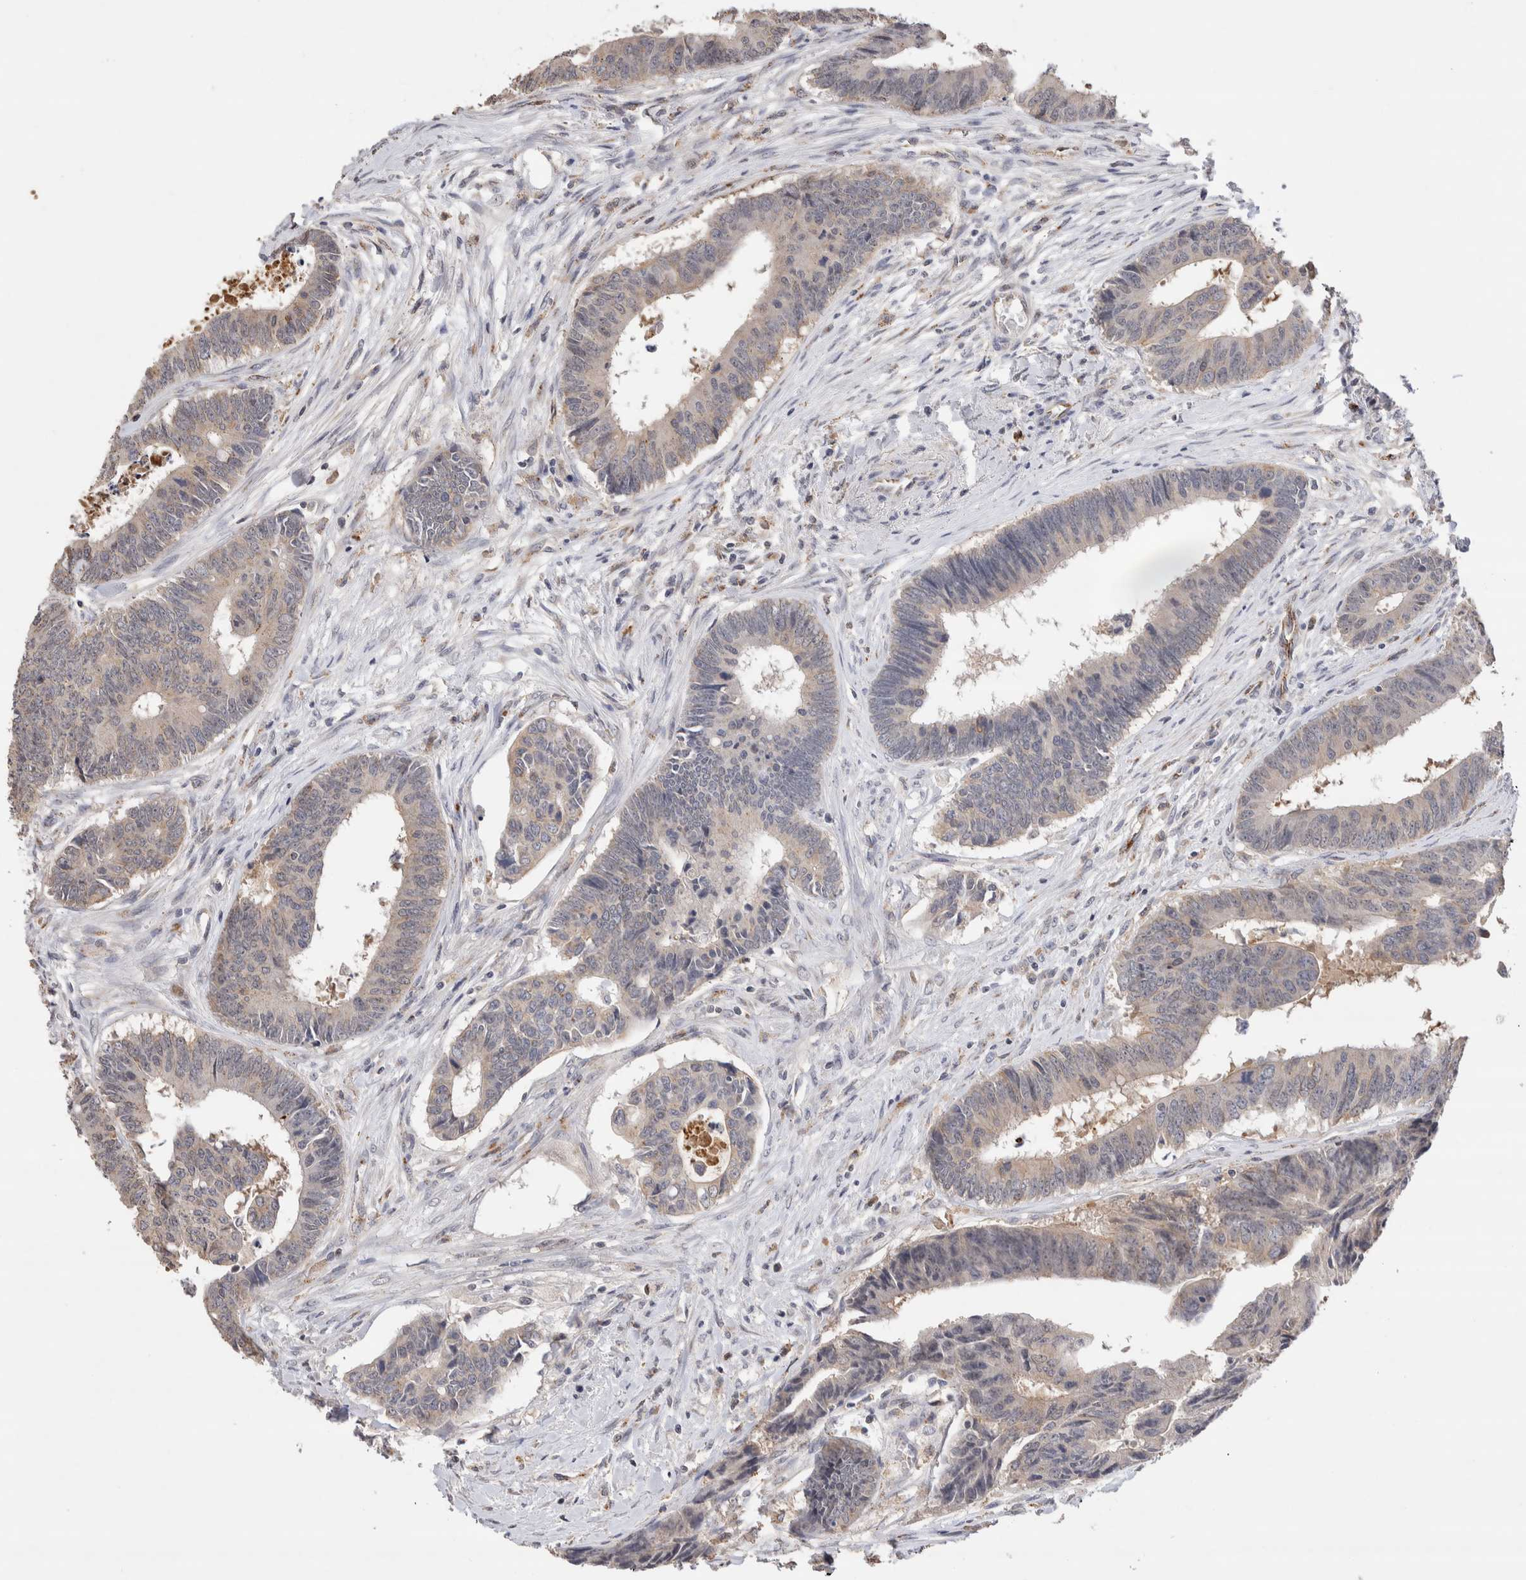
{"staining": {"intensity": "weak", "quantity": "<25%", "location": "cytoplasmic/membranous"}, "tissue": "colorectal cancer", "cell_type": "Tumor cells", "image_type": "cancer", "snomed": [{"axis": "morphology", "description": "Adenocarcinoma, NOS"}, {"axis": "topography", "description": "Rectum"}], "caption": "Immunohistochemistry (IHC) histopathology image of neoplastic tissue: adenocarcinoma (colorectal) stained with DAB (3,3'-diaminobenzidine) displays no significant protein expression in tumor cells.", "gene": "NSMAF", "patient": {"sex": "male", "age": 84}}